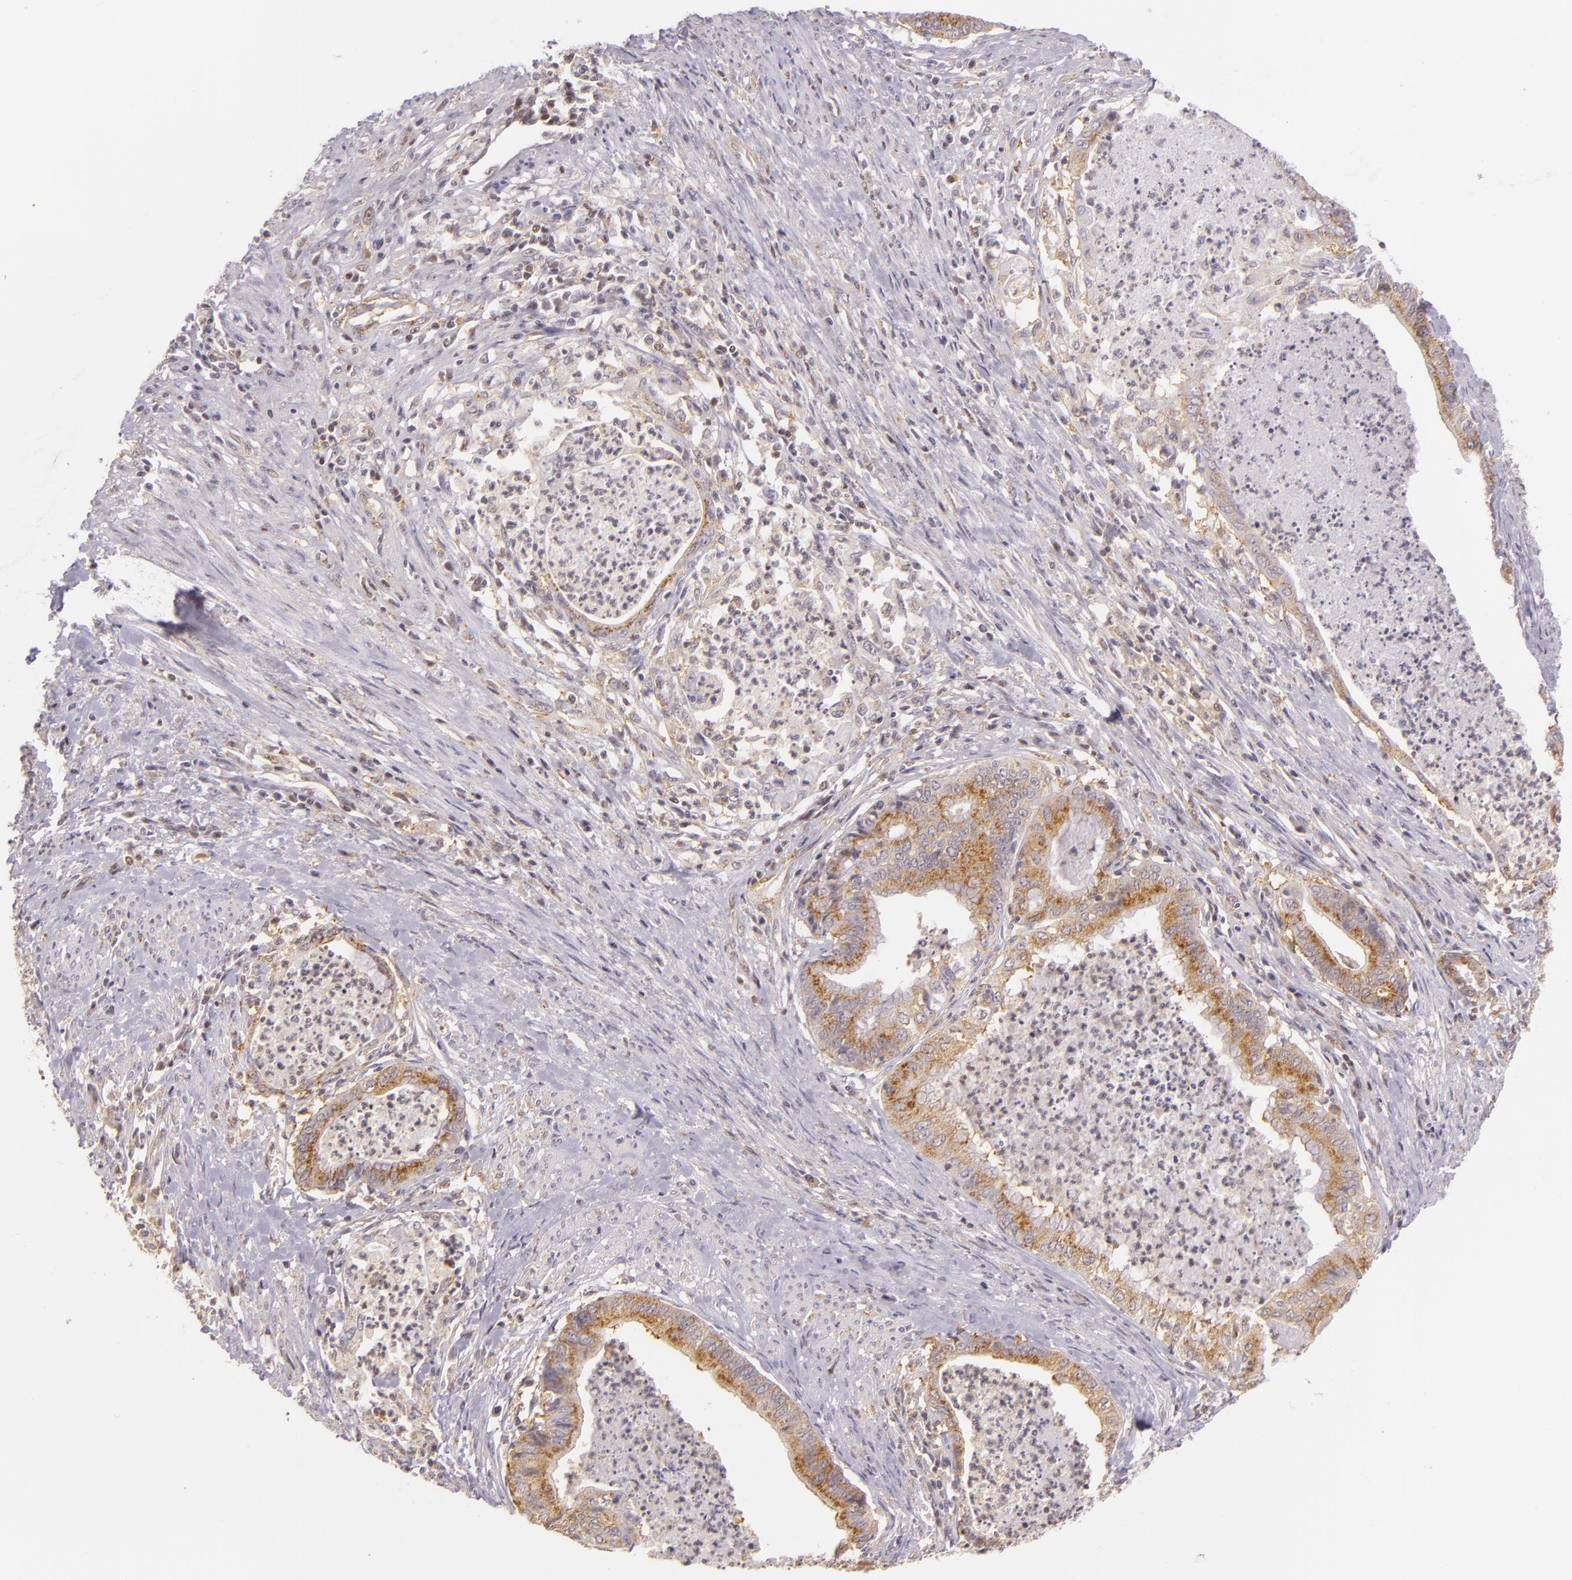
{"staining": {"intensity": "moderate", "quantity": "25%-75%", "location": "cytoplasmic/membranous"}, "tissue": "endometrial cancer", "cell_type": "Tumor cells", "image_type": "cancer", "snomed": [{"axis": "morphology", "description": "Necrosis, NOS"}, {"axis": "morphology", "description": "Adenocarcinoma, NOS"}, {"axis": "topography", "description": "Endometrium"}], "caption": "This image exhibits IHC staining of human endometrial cancer, with medium moderate cytoplasmic/membranous positivity in about 25%-75% of tumor cells.", "gene": "IMPDH1", "patient": {"sex": "female", "age": 79}}